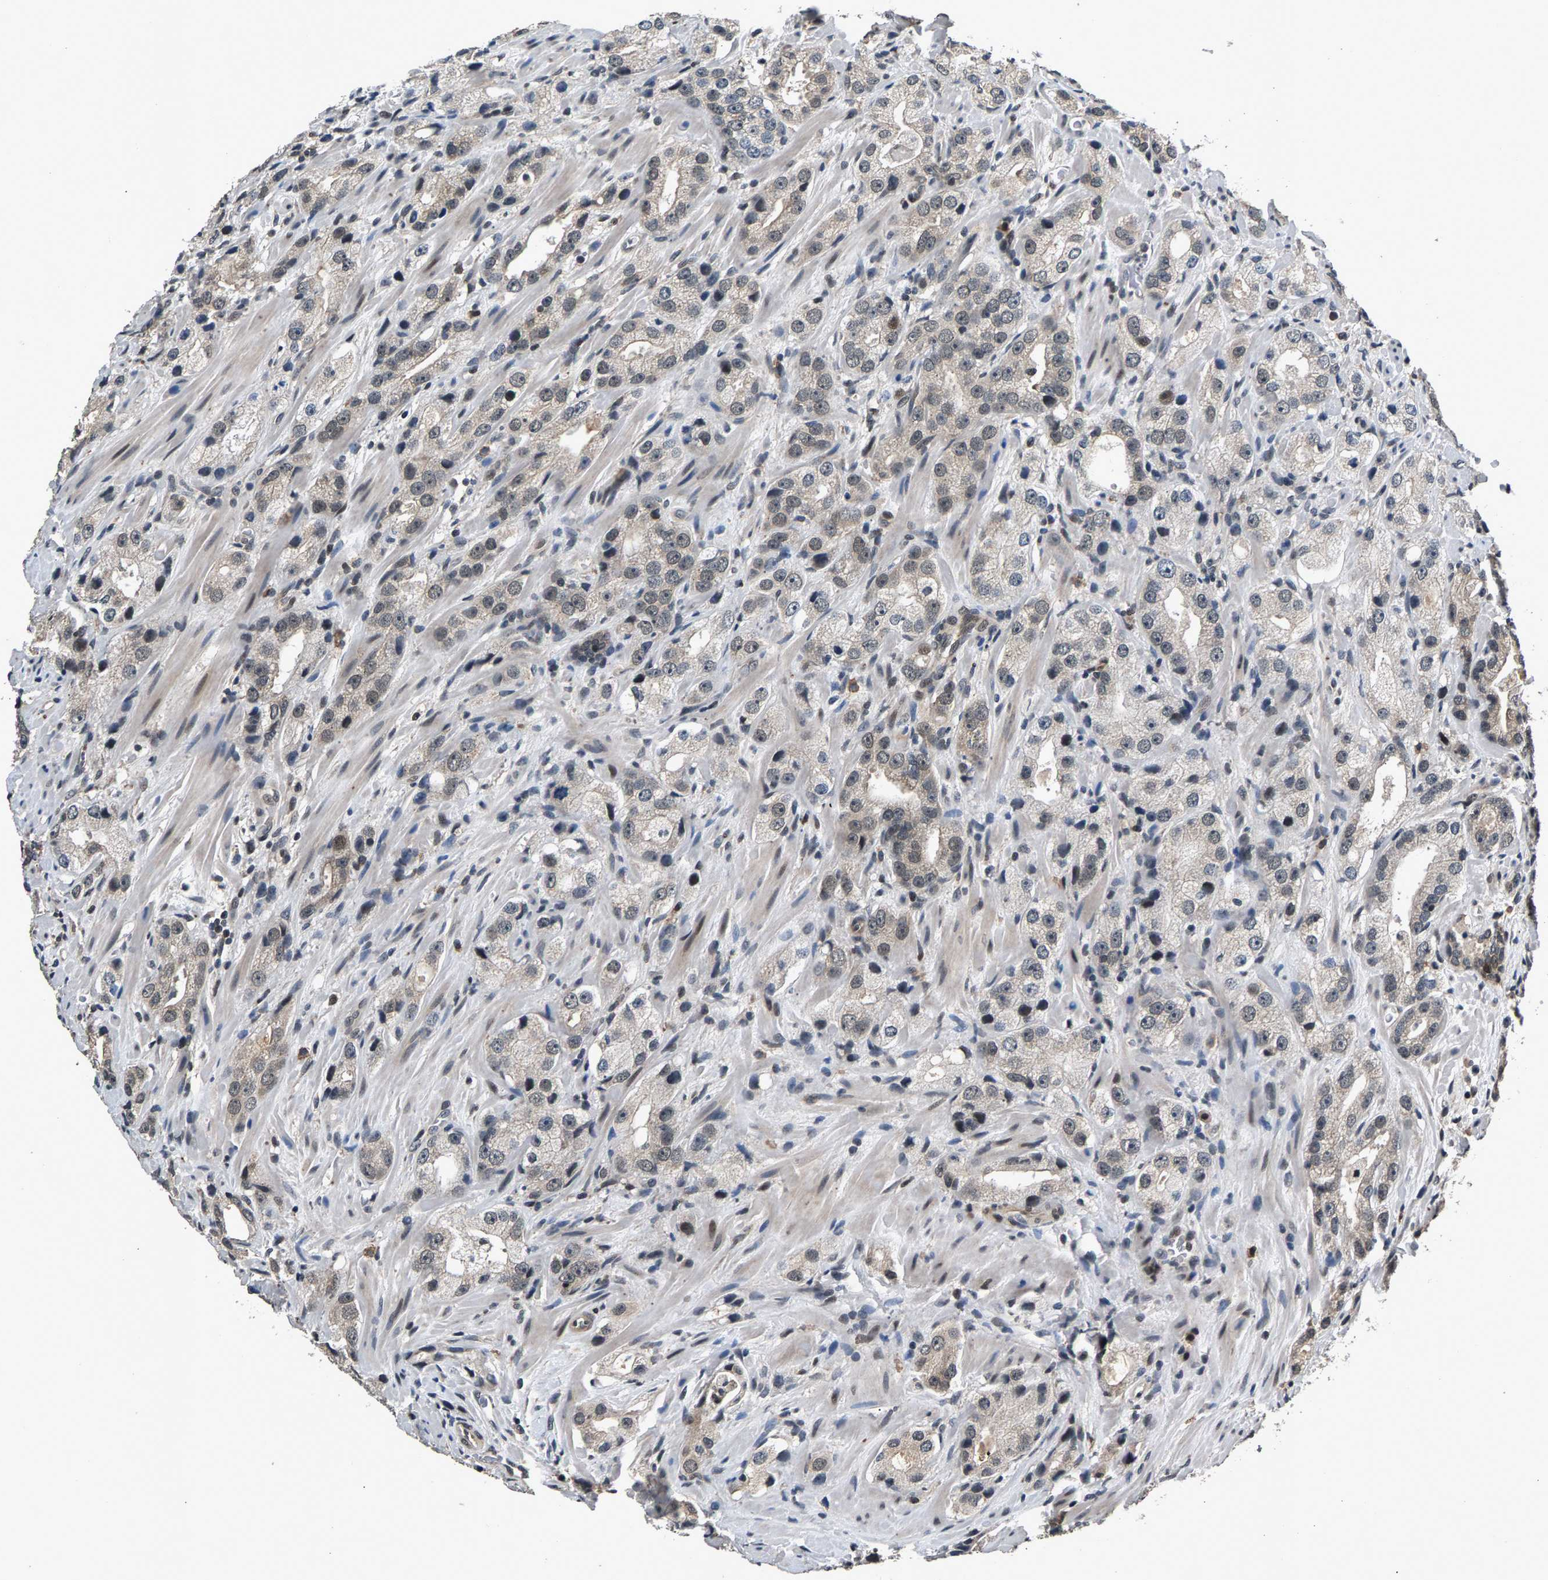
{"staining": {"intensity": "weak", "quantity": "<25%", "location": "cytoplasmic/membranous"}, "tissue": "prostate cancer", "cell_type": "Tumor cells", "image_type": "cancer", "snomed": [{"axis": "morphology", "description": "Adenocarcinoma, High grade"}, {"axis": "topography", "description": "Prostate"}], "caption": "A high-resolution histopathology image shows immunohistochemistry staining of high-grade adenocarcinoma (prostate), which displays no significant staining in tumor cells.", "gene": "RBM33", "patient": {"sex": "male", "age": 63}}